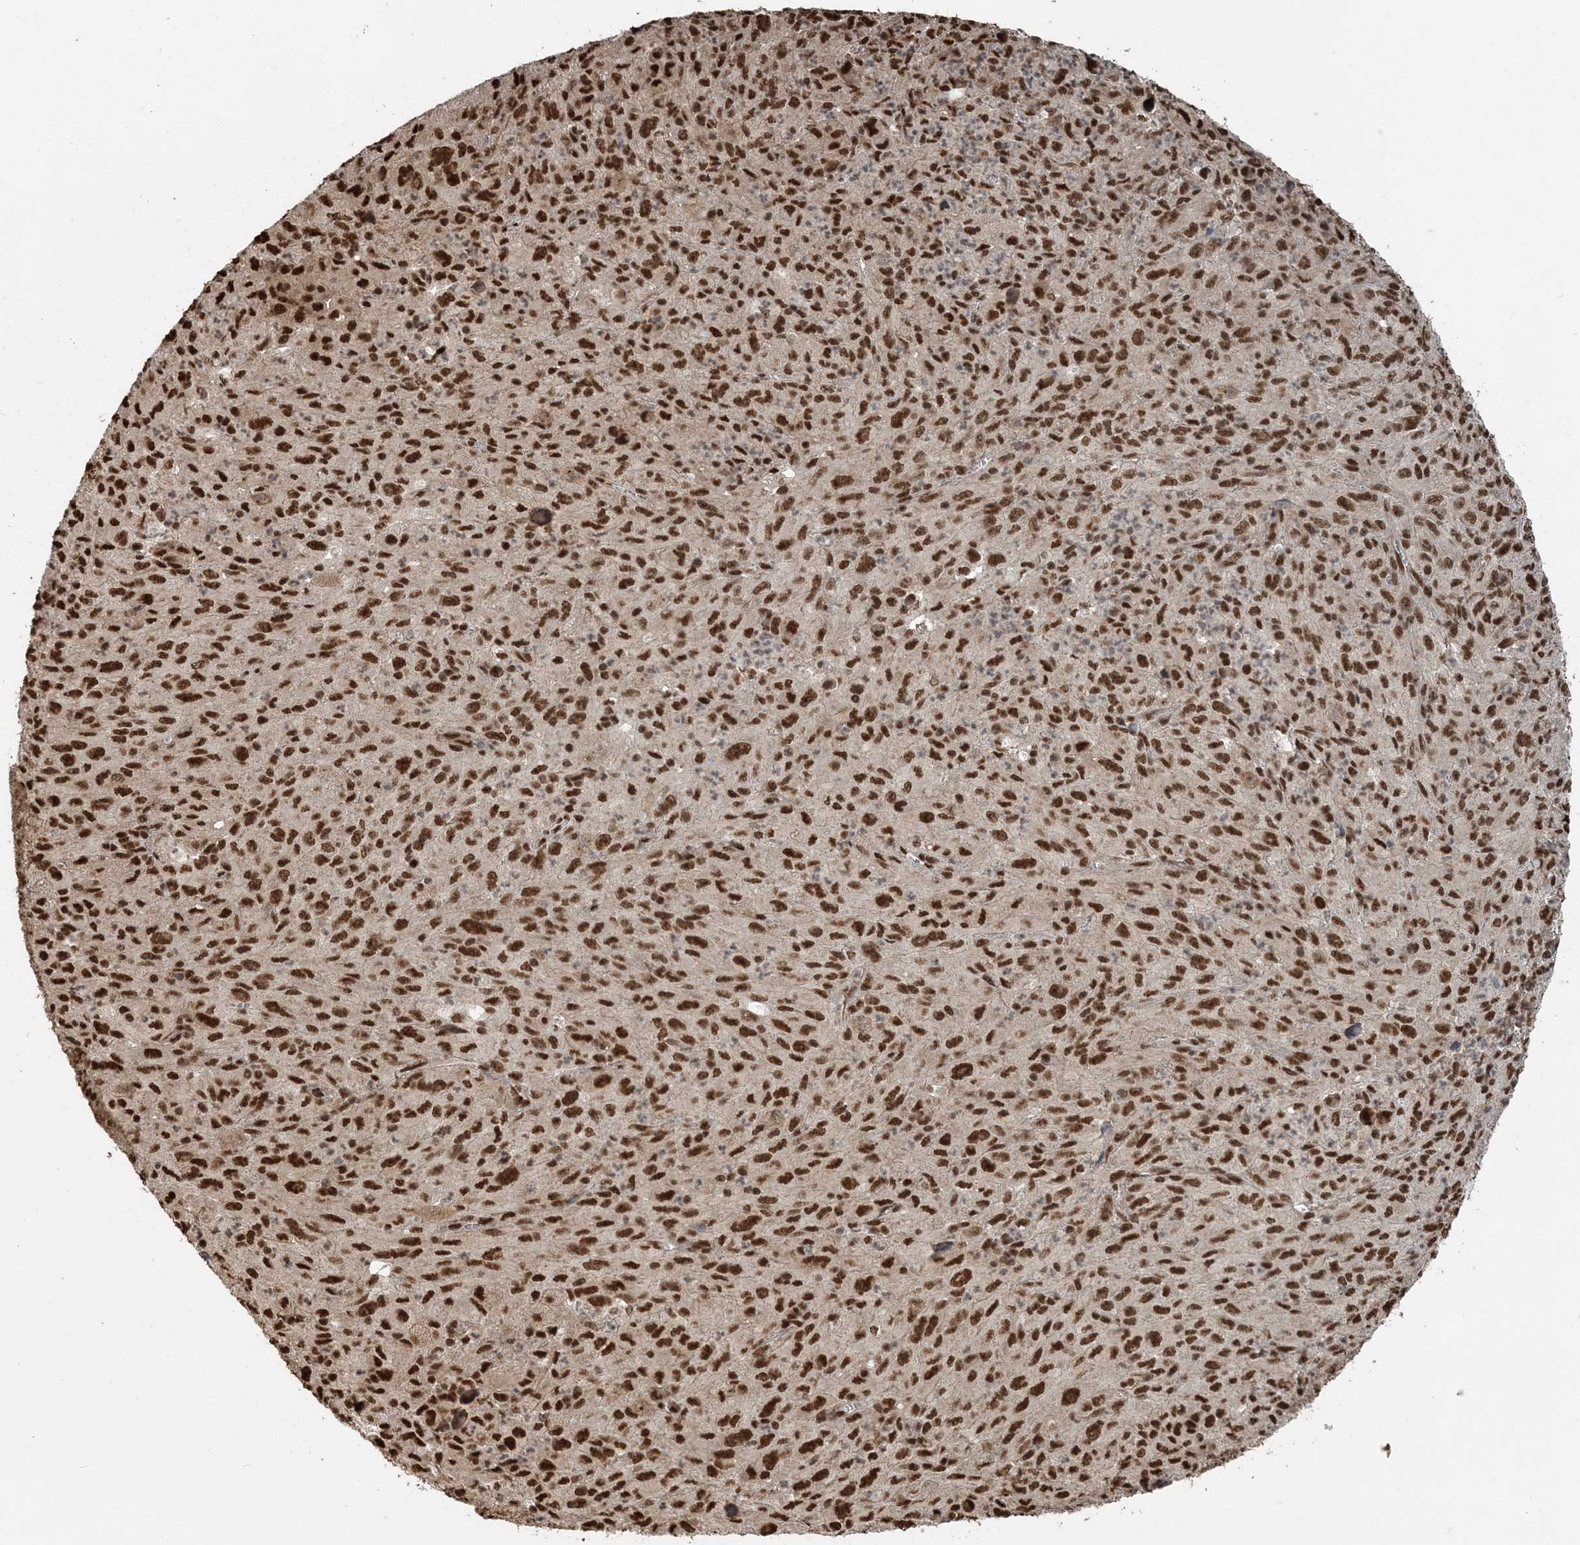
{"staining": {"intensity": "moderate", "quantity": ">75%", "location": "nuclear"}, "tissue": "melanoma", "cell_type": "Tumor cells", "image_type": "cancer", "snomed": [{"axis": "morphology", "description": "Malignant melanoma, Metastatic site"}, {"axis": "topography", "description": "Skin"}], "caption": "Malignant melanoma (metastatic site) stained with DAB immunohistochemistry (IHC) shows medium levels of moderate nuclear staining in approximately >75% of tumor cells.", "gene": "ARHGAP35", "patient": {"sex": "female", "age": 56}}